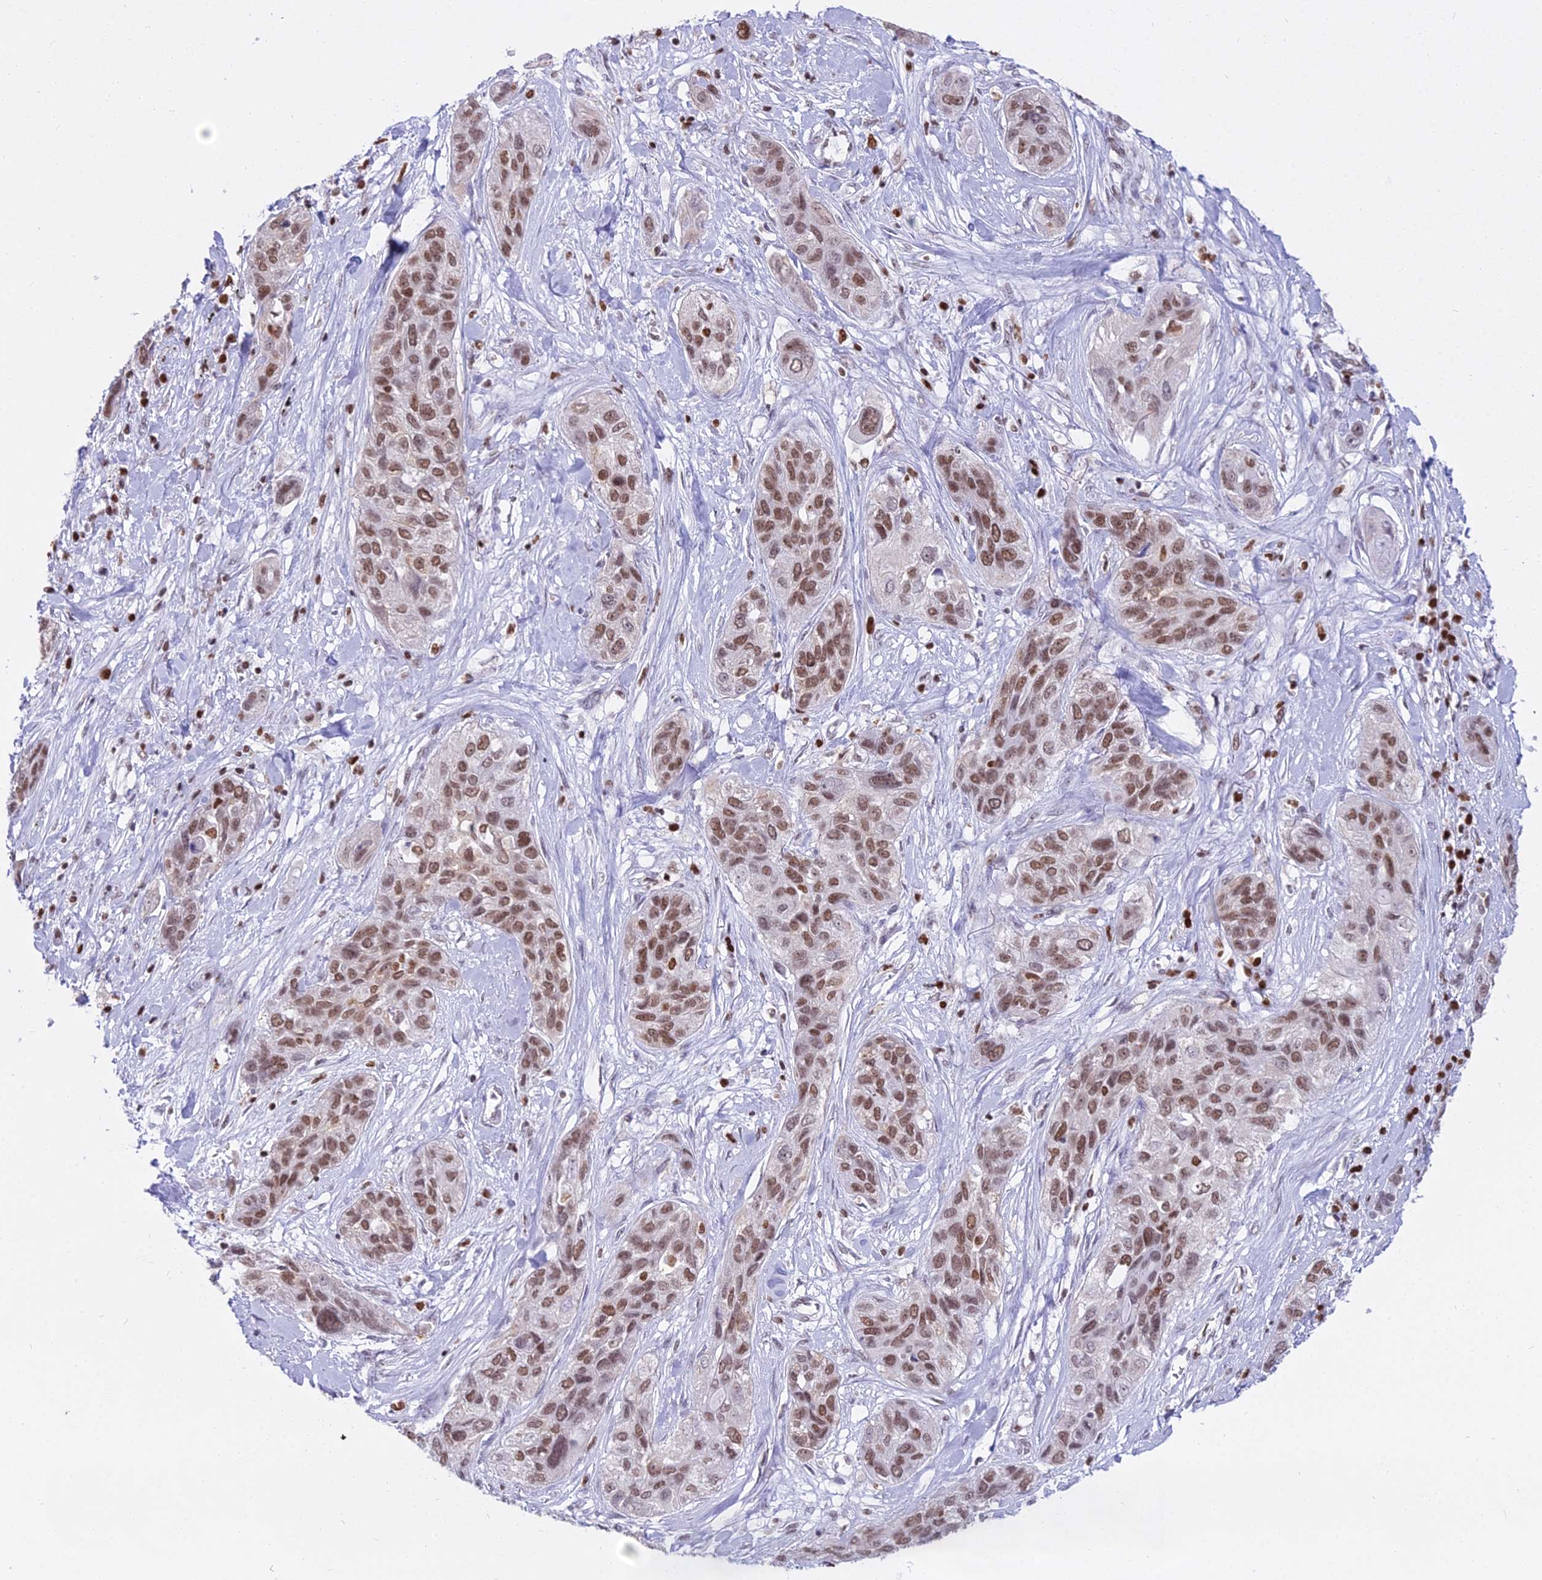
{"staining": {"intensity": "moderate", "quantity": ">75%", "location": "nuclear"}, "tissue": "lung cancer", "cell_type": "Tumor cells", "image_type": "cancer", "snomed": [{"axis": "morphology", "description": "Squamous cell carcinoma, NOS"}, {"axis": "topography", "description": "Lung"}], "caption": "A histopathology image of human lung cancer (squamous cell carcinoma) stained for a protein shows moderate nuclear brown staining in tumor cells. (Stains: DAB (3,3'-diaminobenzidine) in brown, nuclei in blue, Microscopy: brightfield microscopy at high magnification).", "gene": "PARP1", "patient": {"sex": "female", "age": 70}}